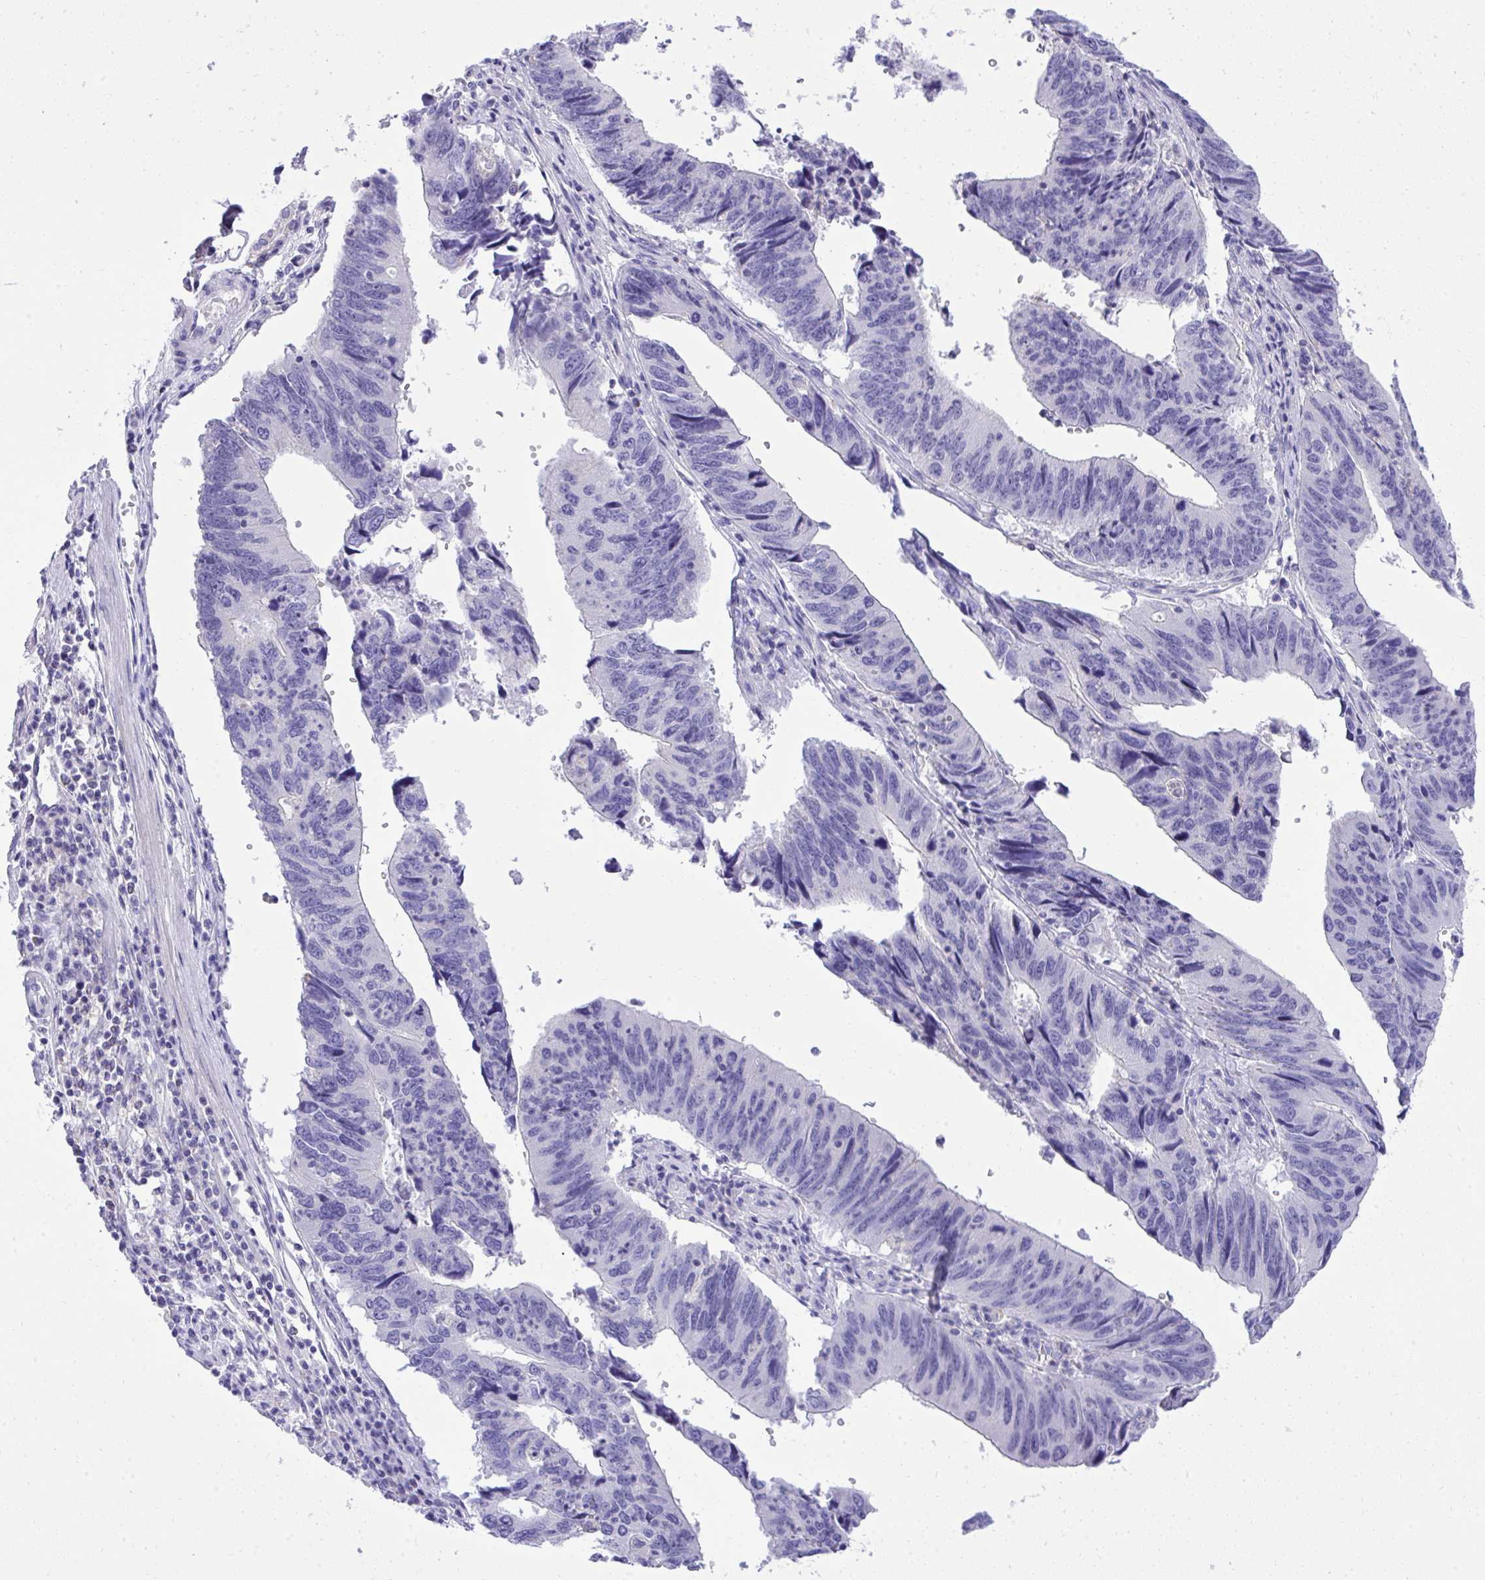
{"staining": {"intensity": "negative", "quantity": "none", "location": "none"}, "tissue": "stomach cancer", "cell_type": "Tumor cells", "image_type": "cancer", "snomed": [{"axis": "morphology", "description": "Adenocarcinoma, NOS"}, {"axis": "topography", "description": "Stomach"}], "caption": "IHC of human stomach cancer (adenocarcinoma) displays no staining in tumor cells.", "gene": "ST6GALNAC3", "patient": {"sex": "male", "age": 59}}